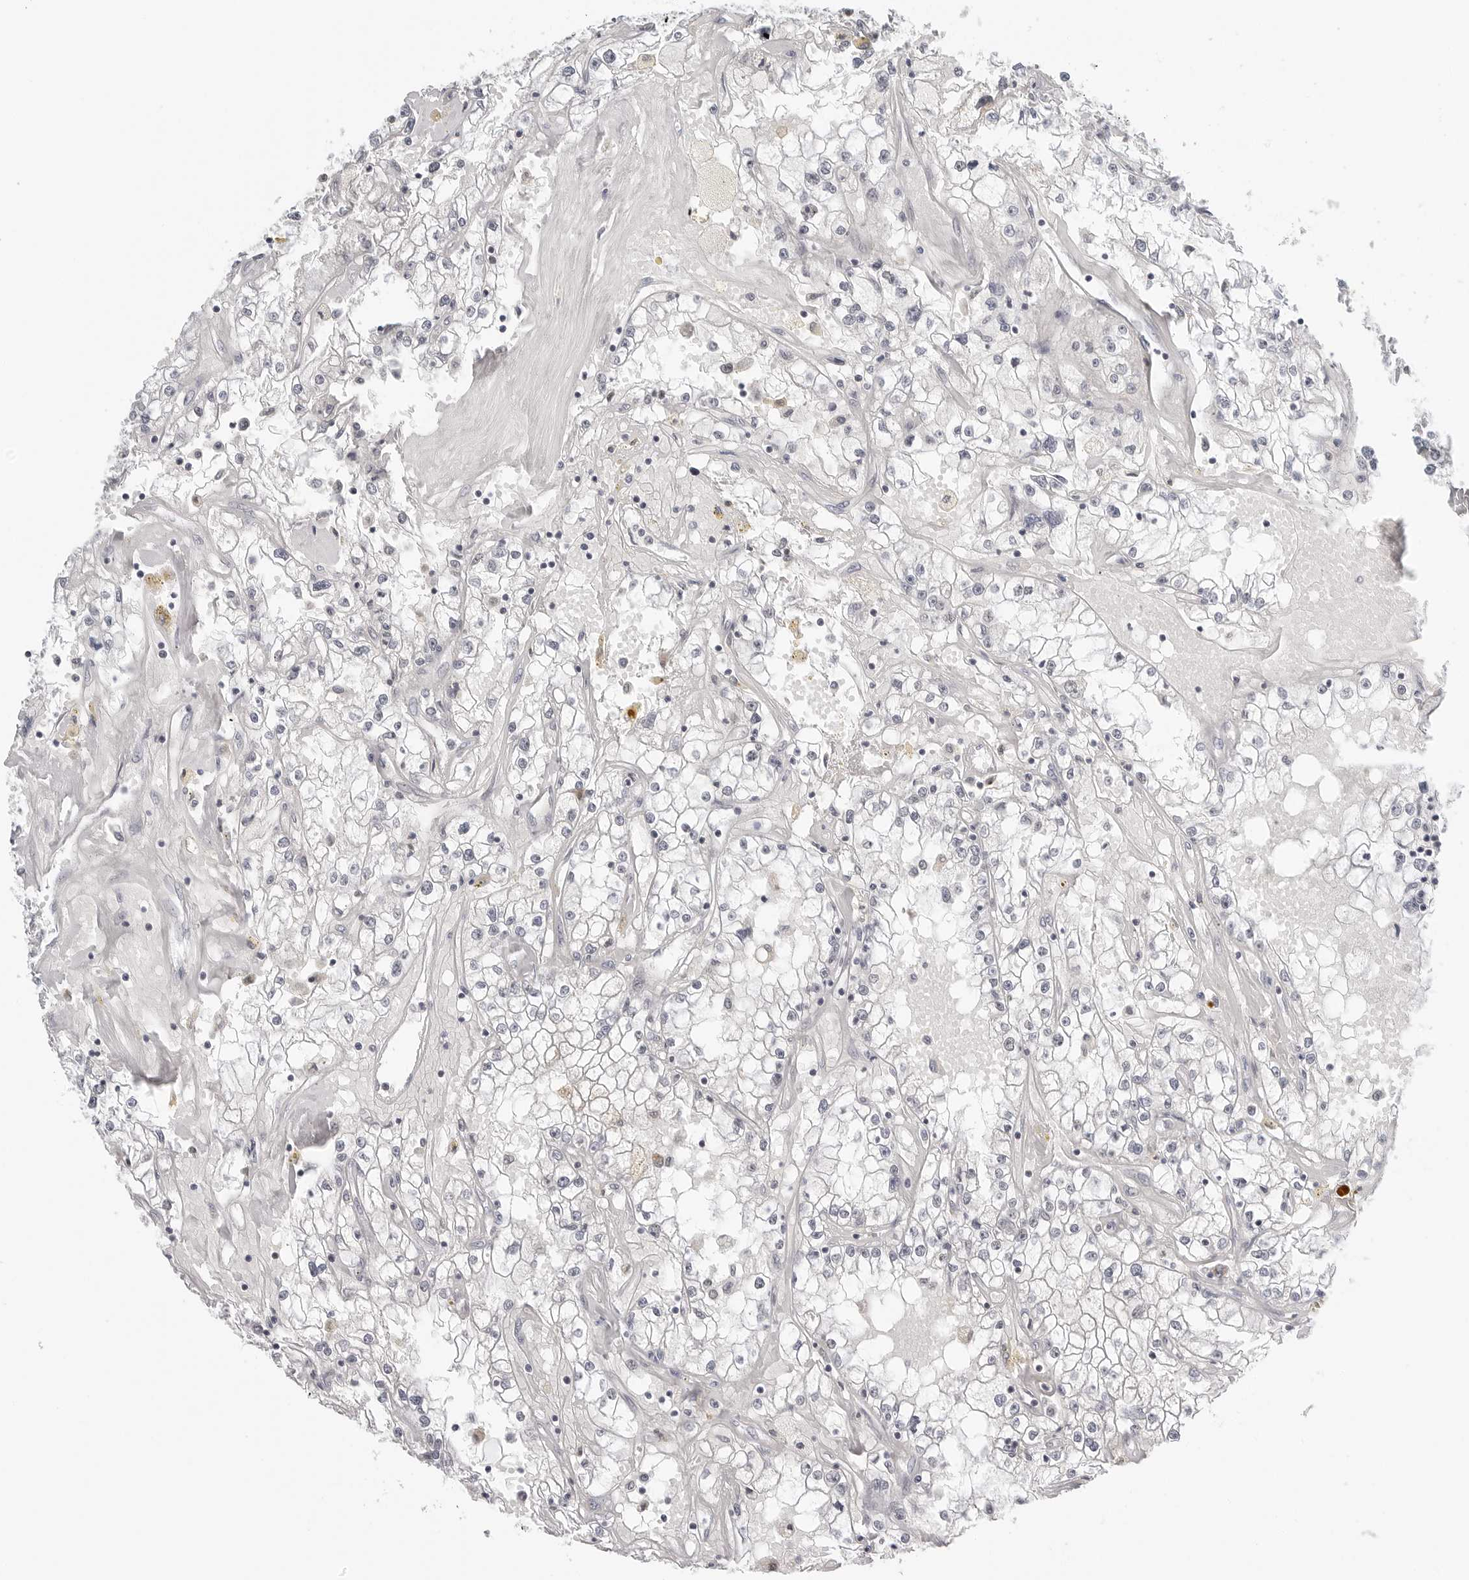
{"staining": {"intensity": "negative", "quantity": "none", "location": "none"}, "tissue": "renal cancer", "cell_type": "Tumor cells", "image_type": "cancer", "snomed": [{"axis": "morphology", "description": "Adenocarcinoma, NOS"}, {"axis": "topography", "description": "Kidney"}], "caption": "Human adenocarcinoma (renal) stained for a protein using IHC displays no expression in tumor cells.", "gene": "WRAP53", "patient": {"sex": "male", "age": 56}}